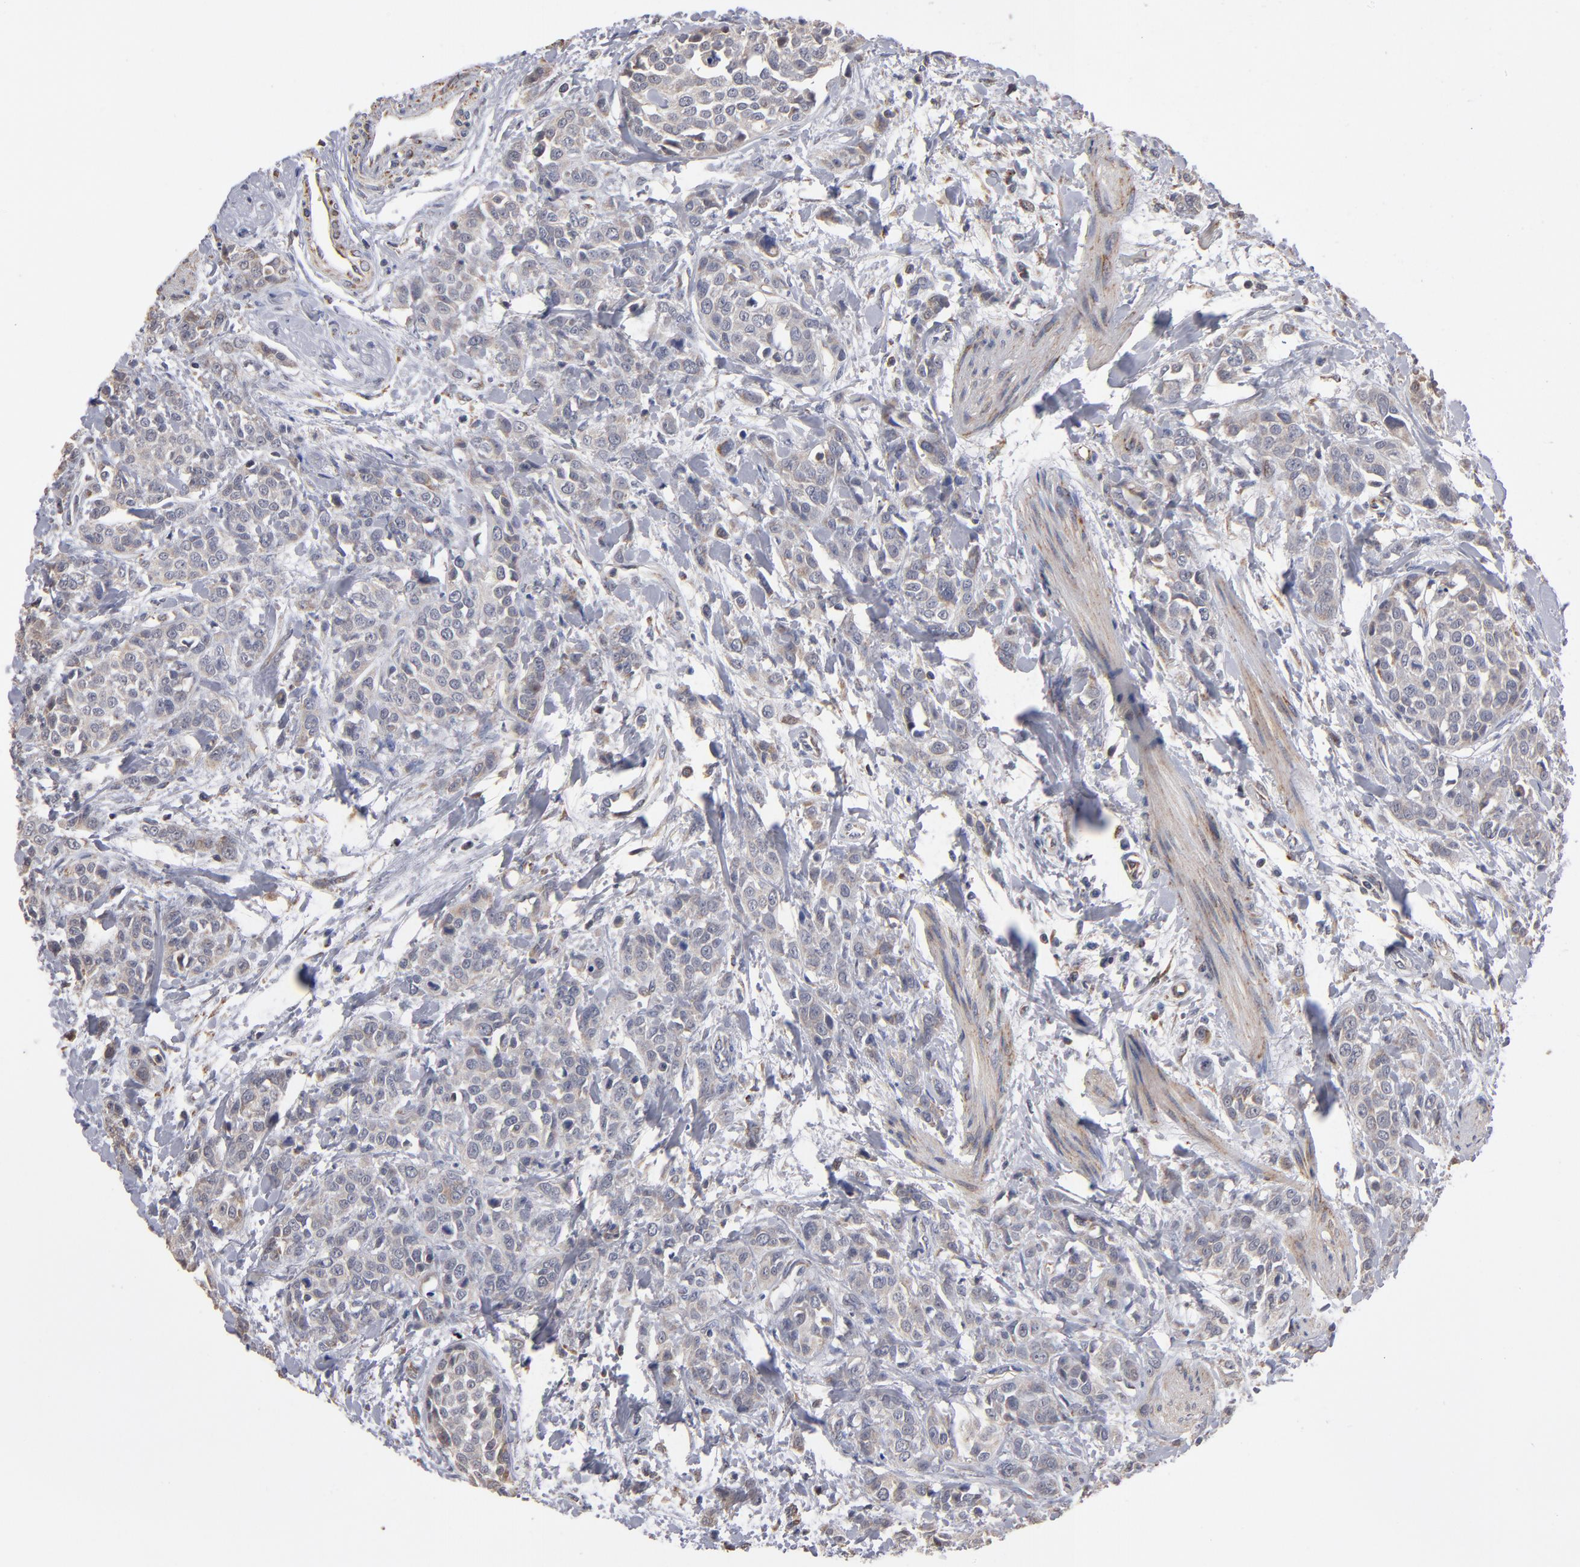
{"staining": {"intensity": "weak", "quantity": ">75%", "location": "cytoplasmic/membranous"}, "tissue": "urothelial cancer", "cell_type": "Tumor cells", "image_type": "cancer", "snomed": [{"axis": "morphology", "description": "Urothelial carcinoma, High grade"}, {"axis": "topography", "description": "Urinary bladder"}], "caption": "This is a photomicrograph of immunohistochemistry staining of urothelial carcinoma (high-grade), which shows weak expression in the cytoplasmic/membranous of tumor cells.", "gene": "MIPOL1", "patient": {"sex": "male", "age": 56}}